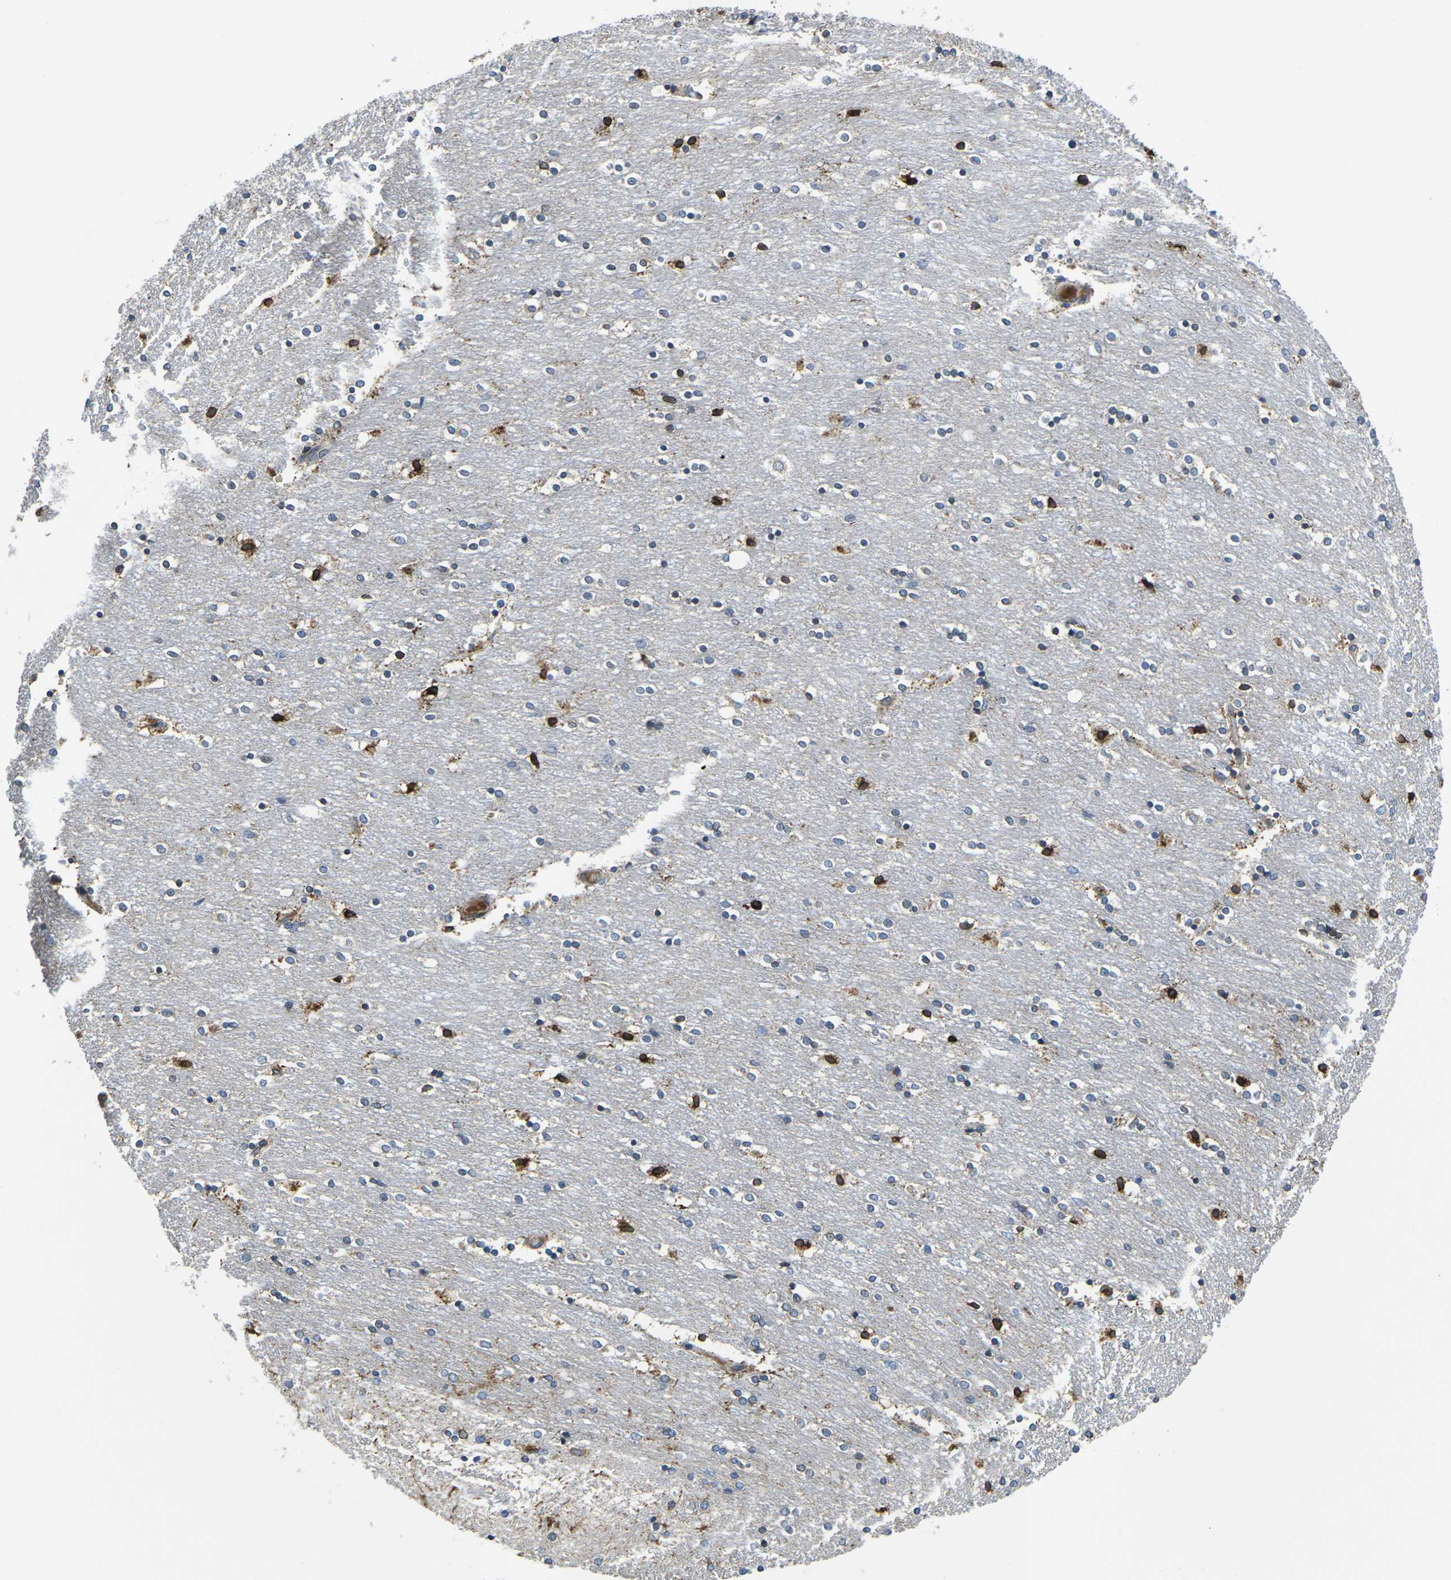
{"staining": {"intensity": "strong", "quantity": "25%-75%", "location": "cytoplasmic/membranous"}, "tissue": "caudate", "cell_type": "Glial cells", "image_type": "normal", "snomed": [{"axis": "morphology", "description": "Normal tissue, NOS"}, {"axis": "topography", "description": "Lateral ventricle wall"}], "caption": "The immunohistochemical stain highlights strong cytoplasmic/membranous positivity in glial cells of unremarkable caudate.", "gene": "PDZD8", "patient": {"sex": "female", "age": 54}}